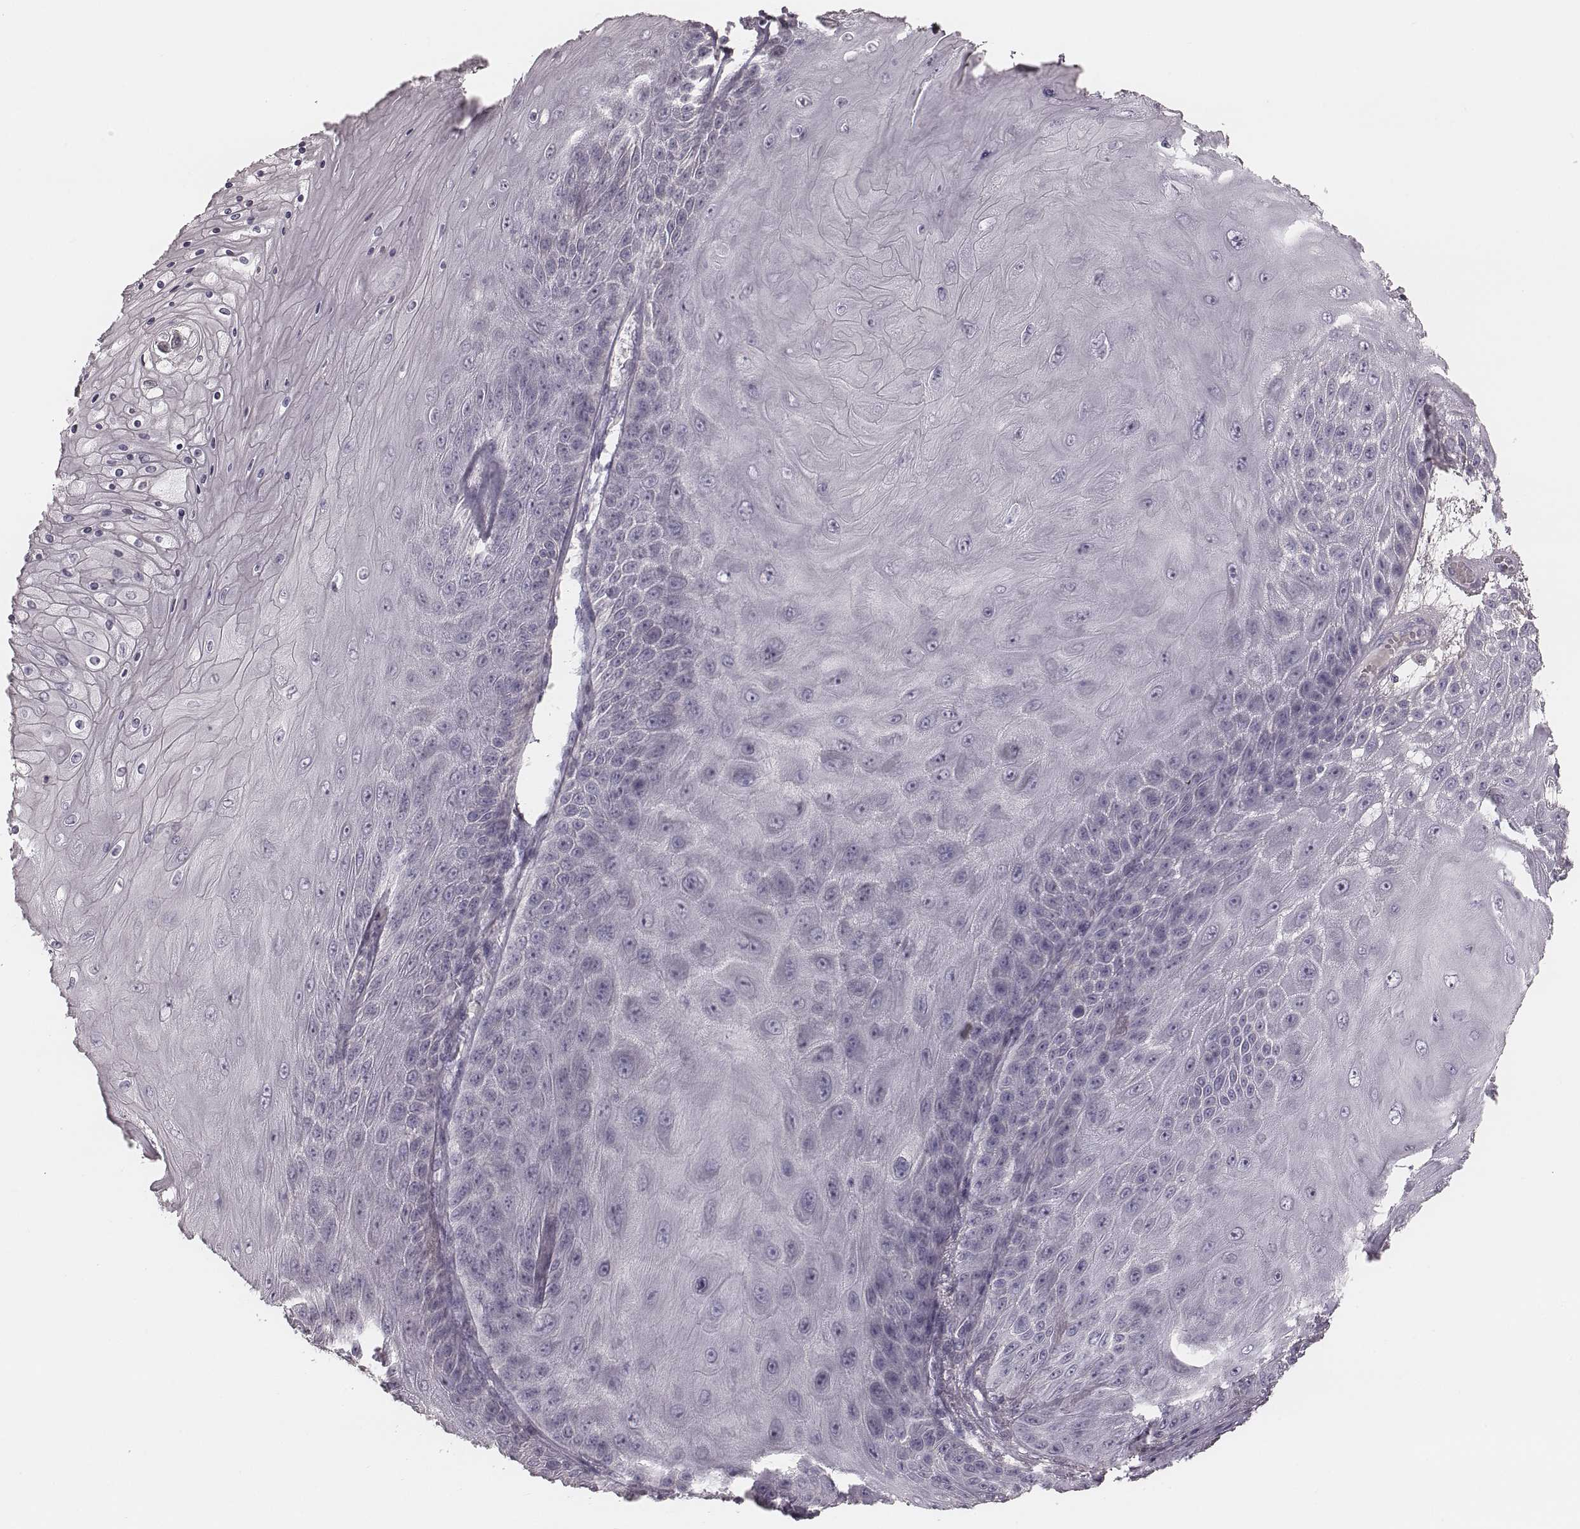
{"staining": {"intensity": "negative", "quantity": "none", "location": "none"}, "tissue": "skin cancer", "cell_type": "Tumor cells", "image_type": "cancer", "snomed": [{"axis": "morphology", "description": "Squamous cell carcinoma, NOS"}, {"axis": "topography", "description": "Skin"}], "caption": "Immunohistochemistry (IHC) histopathology image of skin cancer stained for a protein (brown), which reveals no expression in tumor cells. (Immunohistochemistry (IHC), brightfield microscopy, high magnification).", "gene": "SMIM24", "patient": {"sex": "male", "age": 62}}